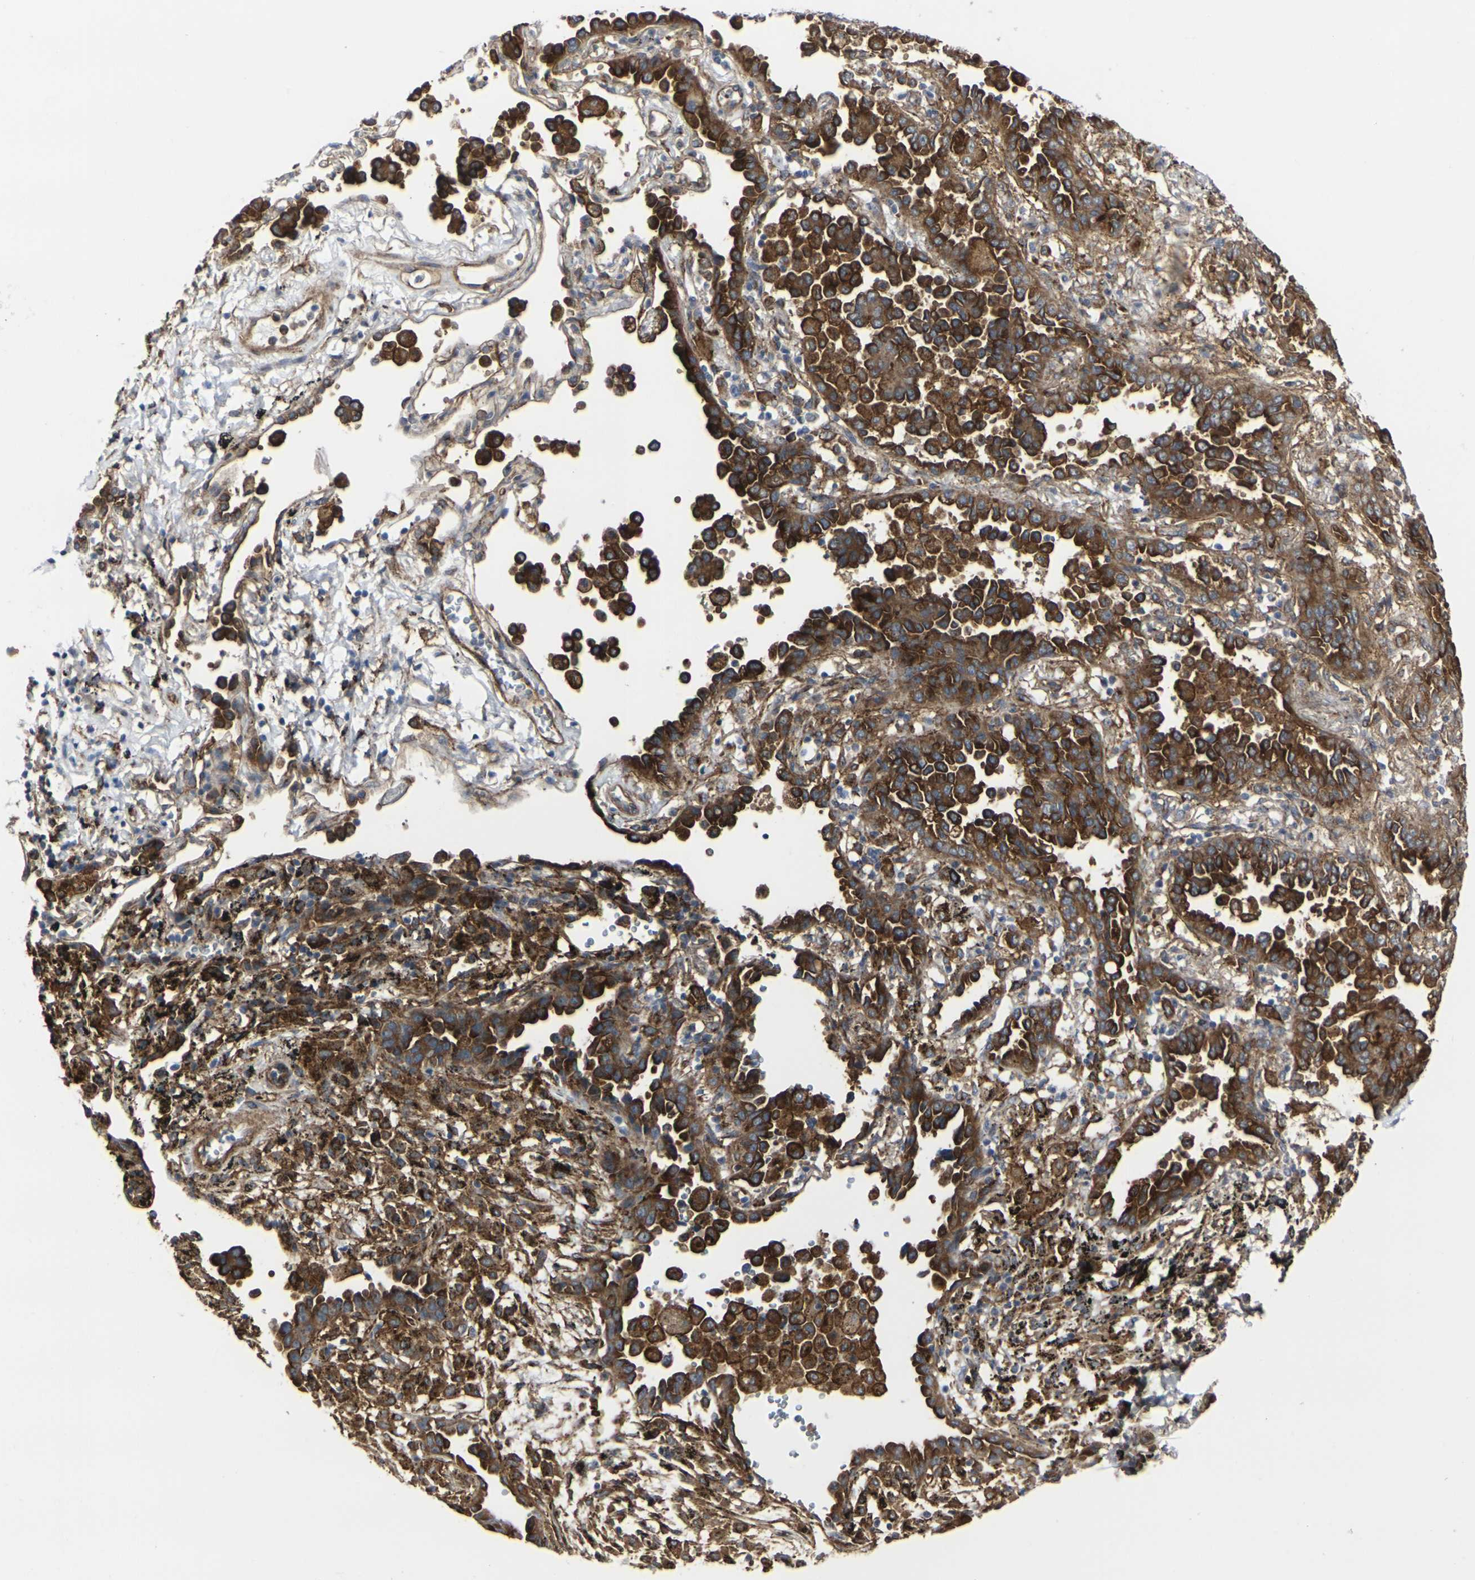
{"staining": {"intensity": "strong", "quantity": ">75%", "location": "cytoplasmic/membranous"}, "tissue": "lung cancer", "cell_type": "Tumor cells", "image_type": "cancer", "snomed": [{"axis": "morphology", "description": "Normal tissue, NOS"}, {"axis": "morphology", "description": "Adenocarcinoma, NOS"}, {"axis": "topography", "description": "Lung"}], "caption": "The photomicrograph displays immunohistochemical staining of adenocarcinoma (lung). There is strong cytoplasmic/membranous positivity is seen in about >75% of tumor cells. (Stains: DAB (3,3'-diaminobenzidine) in brown, nuclei in blue, Microscopy: brightfield microscopy at high magnification).", "gene": "MYOF", "patient": {"sex": "male", "age": 59}}